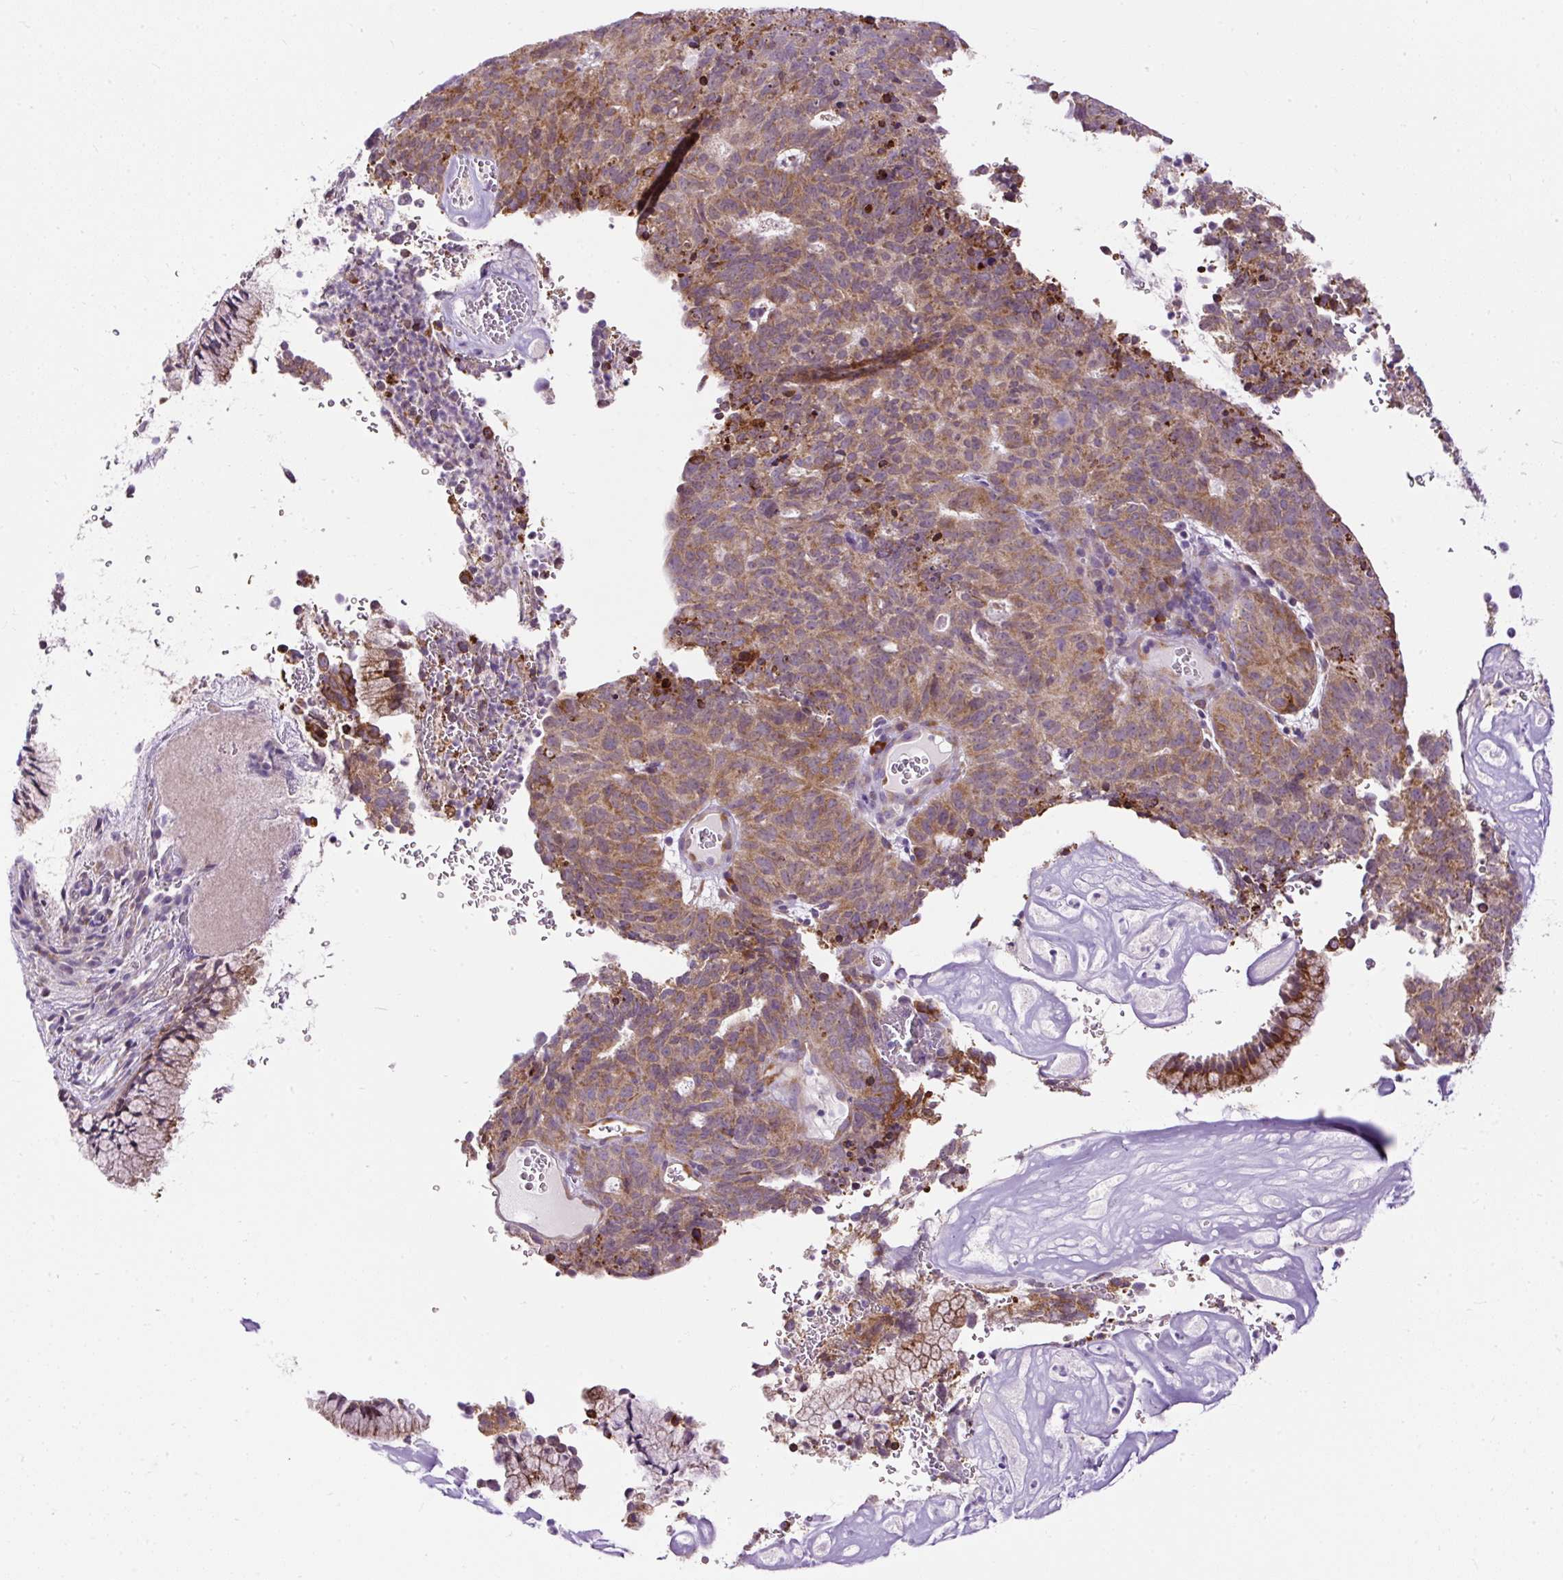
{"staining": {"intensity": "moderate", "quantity": ">75%", "location": "cytoplasmic/membranous"}, "tissue": "cervical cancer", "cell_type": "Tumor cells", "image_type": "cancer", "snomed": [{"axis": "morphology", "description": "Adenocarcinoma, NOS"}, {"axis": "topography", "description": "Cervix"}], "caption": "Human cervical cancer stained with a brown dye exhibits moderate cytoplasmic/membranous positive expression in approximately >75% of tumor cells.", "gene": "FMC1", "patient": {"sex": "female", "age": 38}}